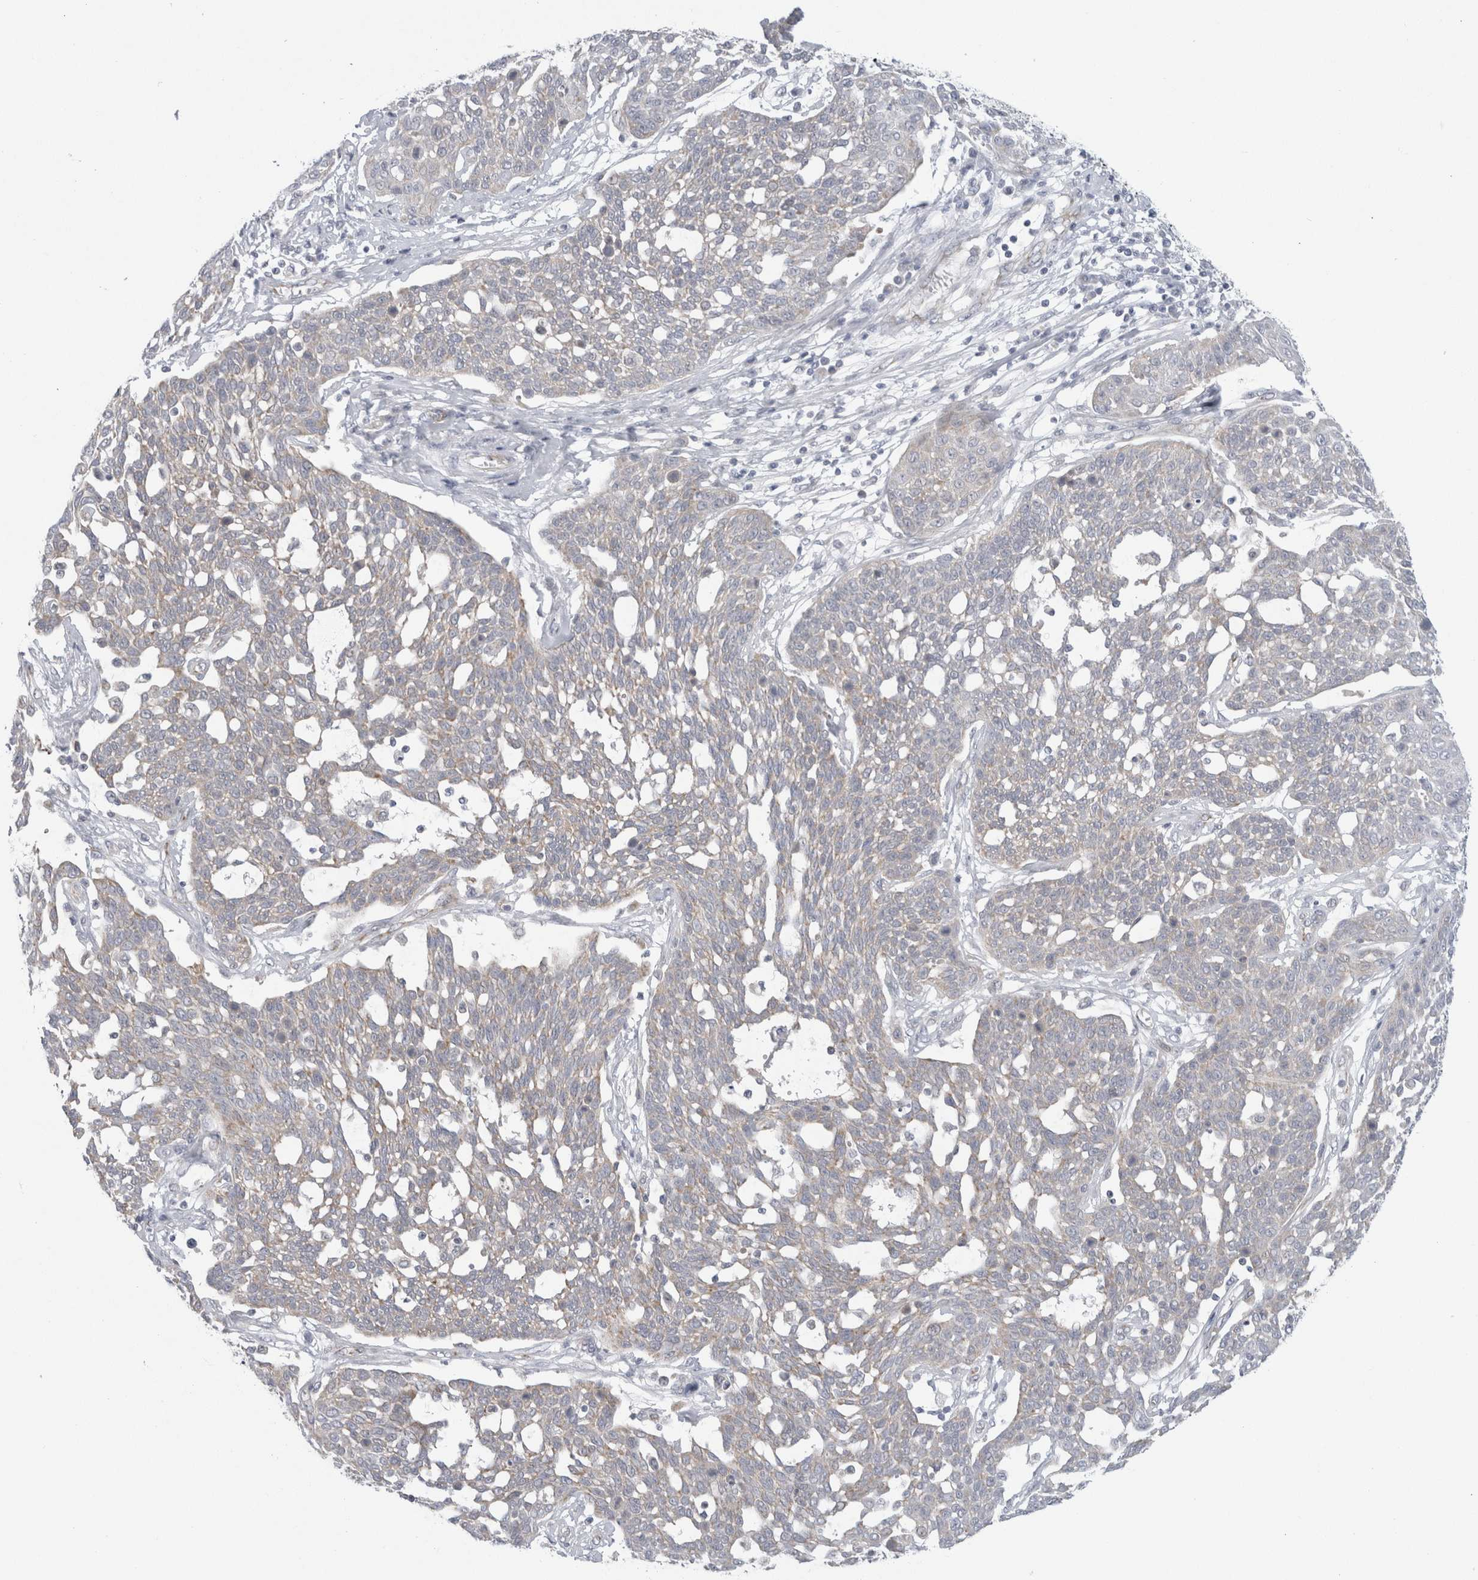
{"staining": {"intensity": "weak", "quantity": "25%-75%", "location": "cytoplasmic/membranous"}, "tissue": "cervical cancer", "cell_type": "Tumor cells", "image_type": "cancer", "snomed": [{"axis": "morphology", "description": "Squamous cell carcinoma, NOS"}, {"axis": "topography", "description": "Cervix"}], "caption": "Brown immunohistochemical staining in human cervical squamous cell carcinoma shows weak cytoplasmic/membranous positivity in approximately 25%-75% of tumor cells. (DAB IHC with brightfield microscopy, high magnification).", "gene": "FAHD1", "patient": {"sex": "female", "age": 34}}